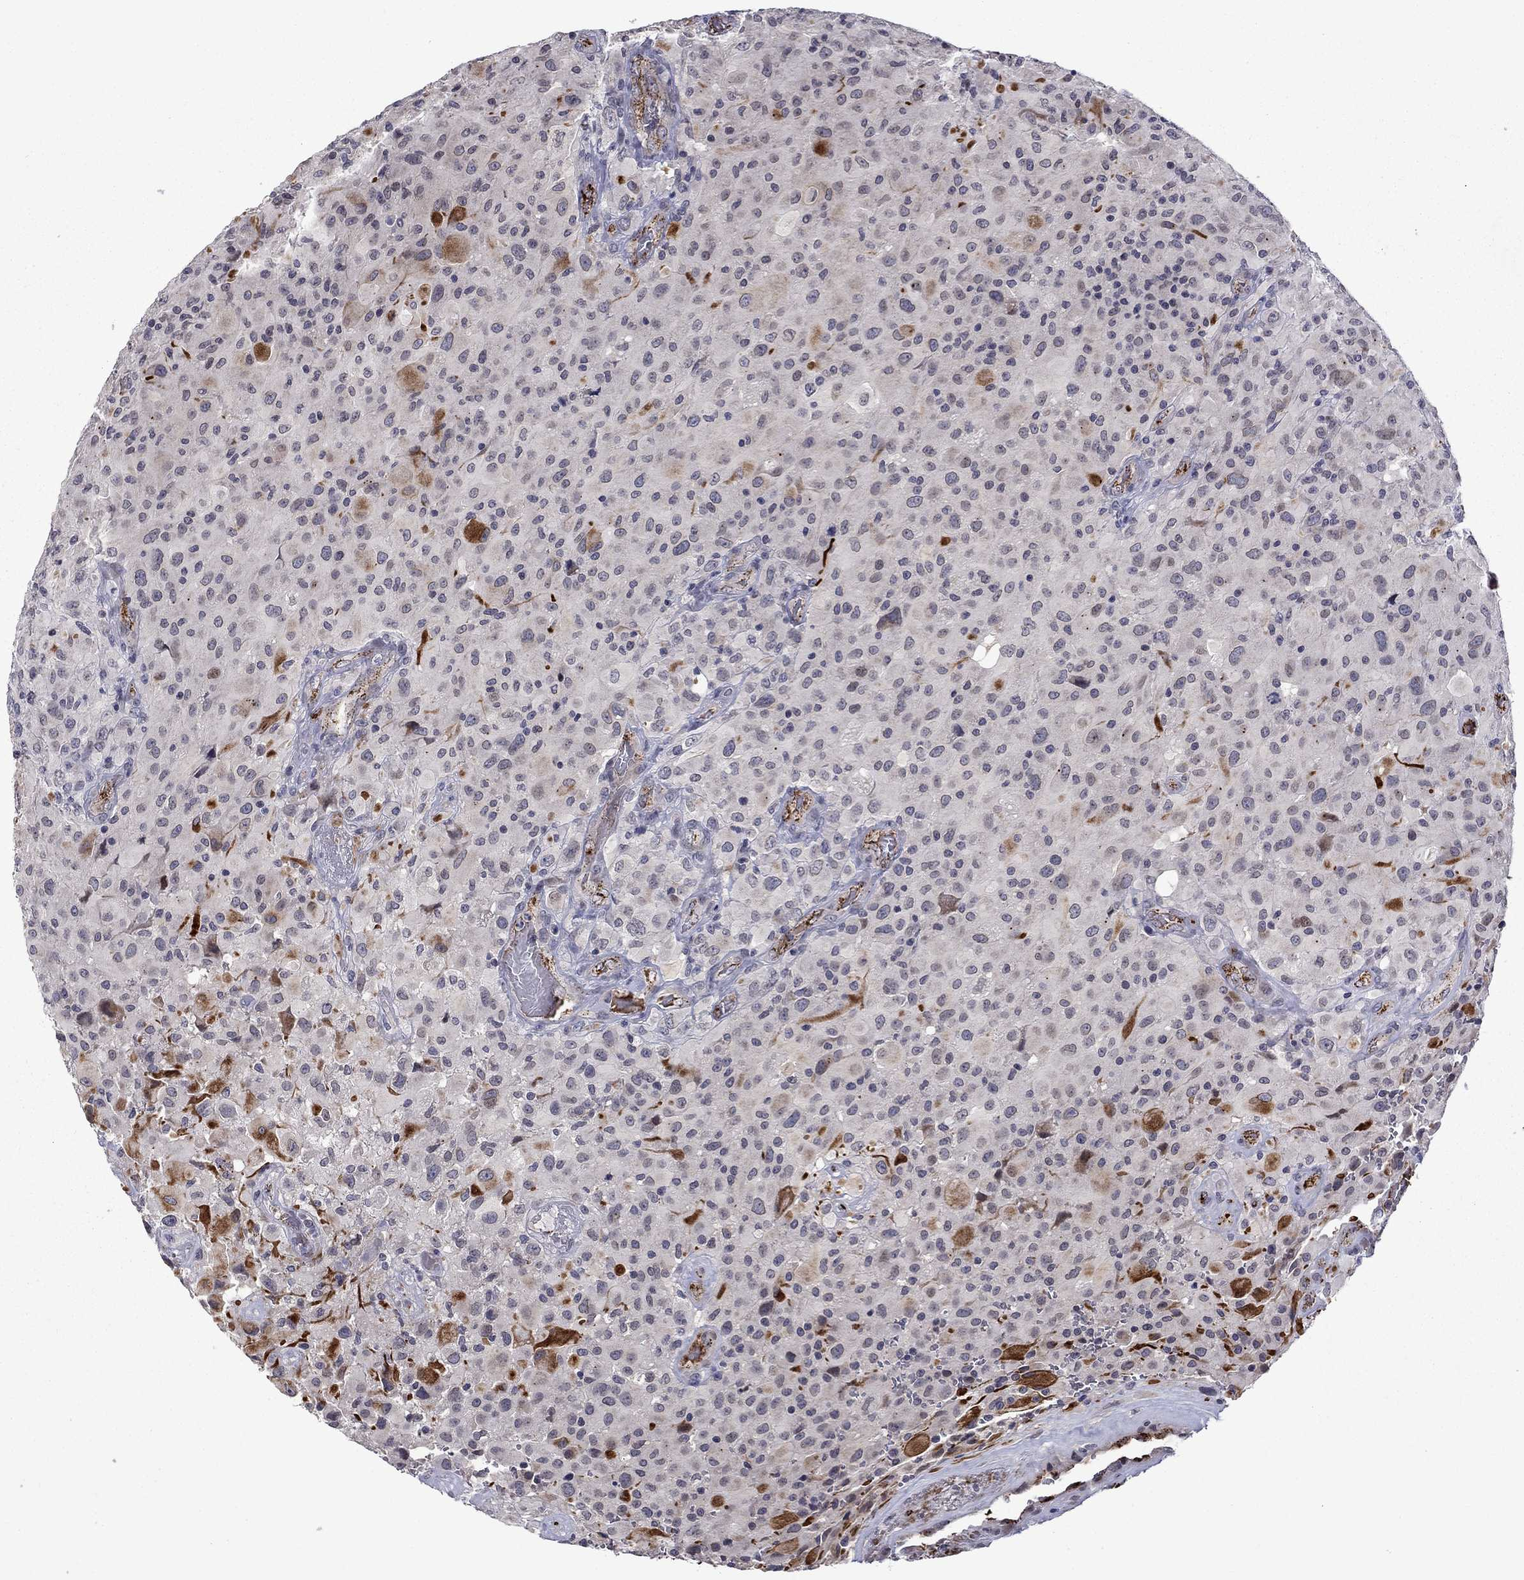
{"staining": {"intensity": "strong", "quantity": "25%-75%", "location": "cytoplasmic/membranous"}, "tissue": "glioma", "cell_type": "Tumor cells", "image_type": "cancer", "snomed": [{"axis": "morphology", "description": "Glioma, malignant, High grade"}, {"axis": "topography", "description": "Cerebral cortex"}], "caption": "A brown stain labels strong cytoplasmic/membranous staining of a protein in human malignant glioma (high-grade) tumor cells.", "gene": "SLITRK1", "patient": {"sex": "male", "age": 35}}